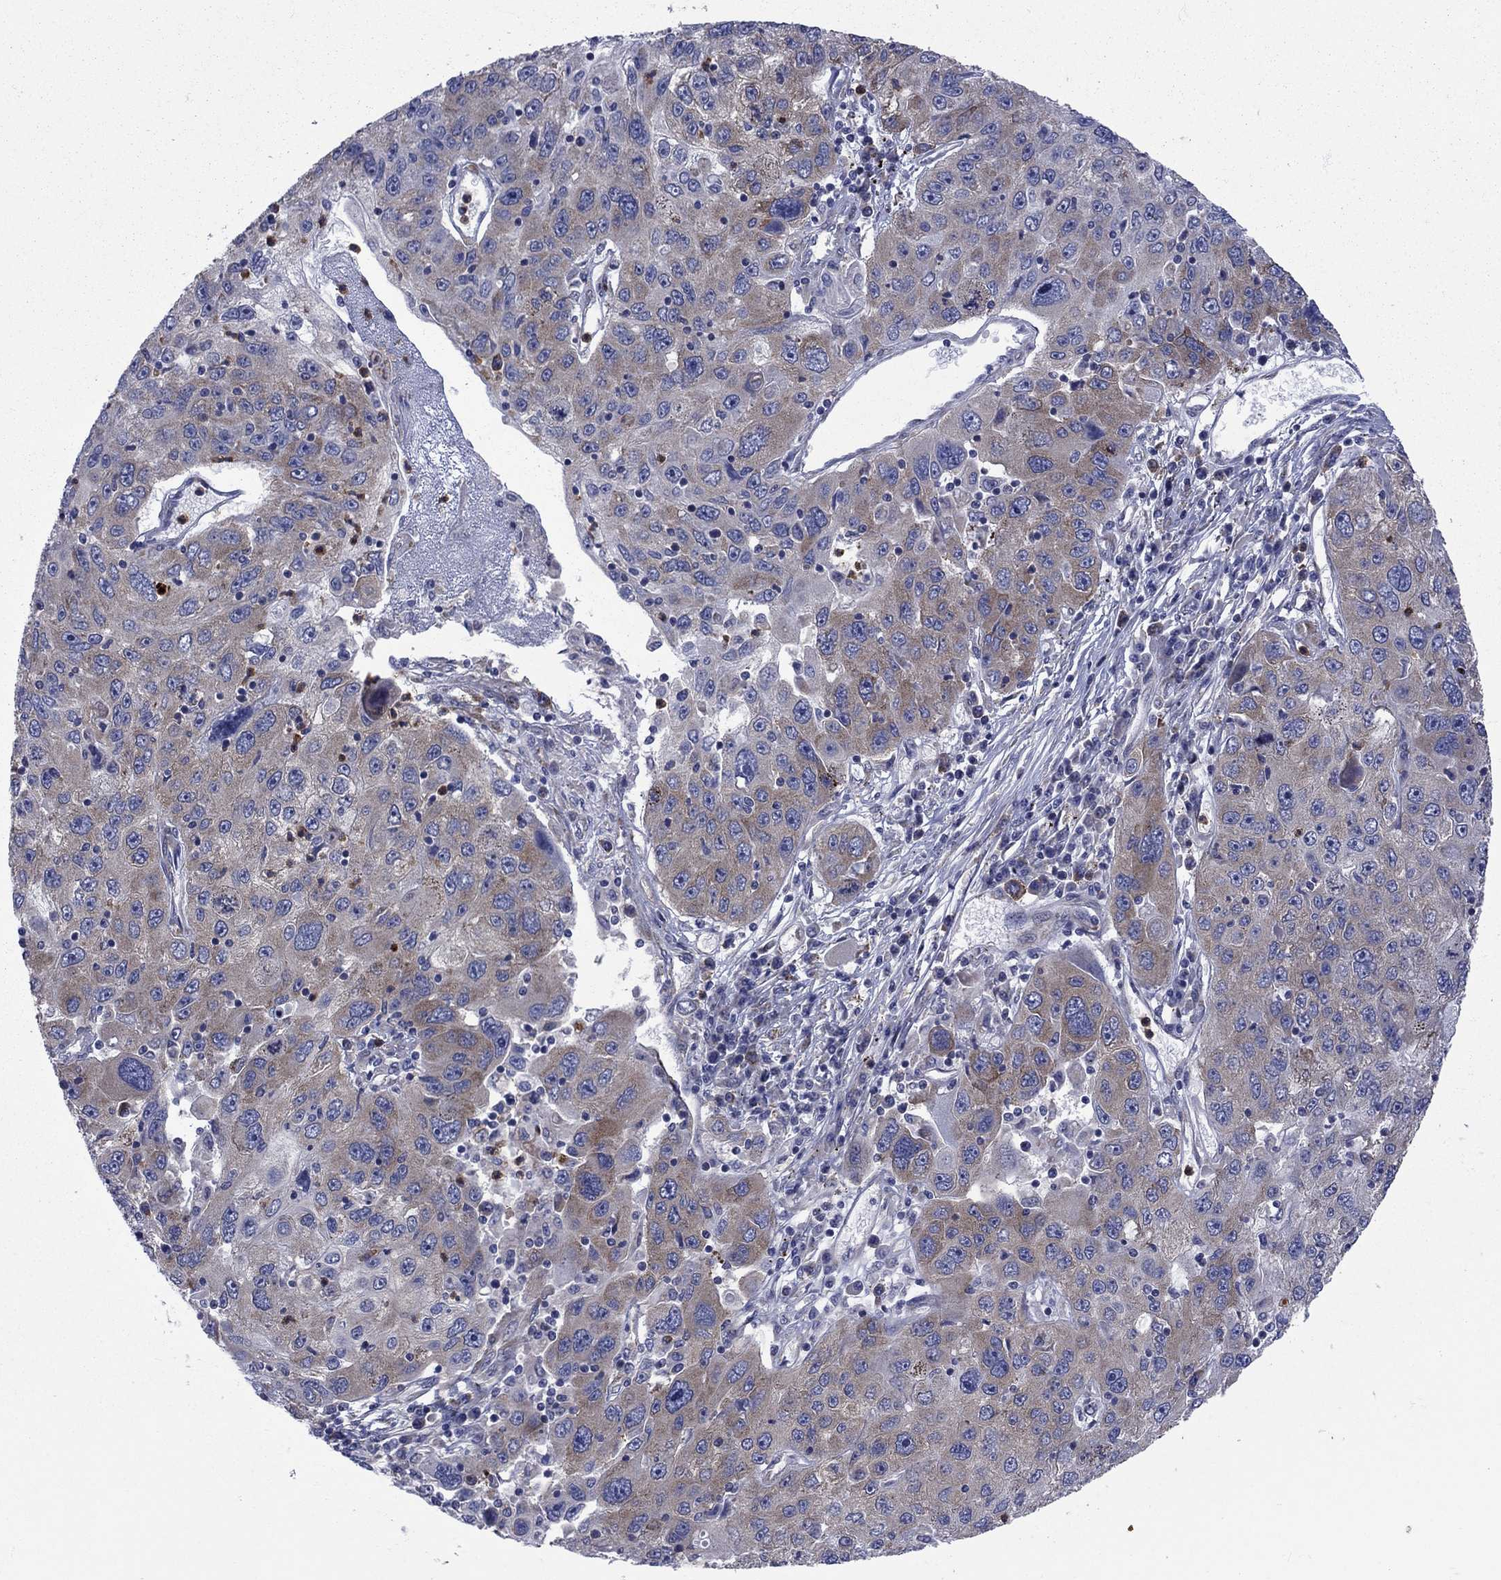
{"staining": {"intensity": "moderate", "quantity": "<25%", "location": "cytoplasmic/membranous"}, "tissue": "stomach cancer", "cell_type": "Tumor cells", "image_type": "cancer", "snomed": [{"axis": "morphology", "description": "Adenocarcinoma, NOS"}, {"axis": "topography", "description": "Stomach"}], "caption": "DAB (3,3'-diaminobenzidine) immunohistochemical staining of adenocarcinoma (stomach) exhibits moderate cytoplasmic/membranous protein expression in approximately <25% of tumor cells. The staining is performed using DAB brown chromogen to label protein expression. The nuclei are counter-stained blue using hematoxylin.", "gene": "GPR155", "patient": {"sex": "male", "age": 56}}